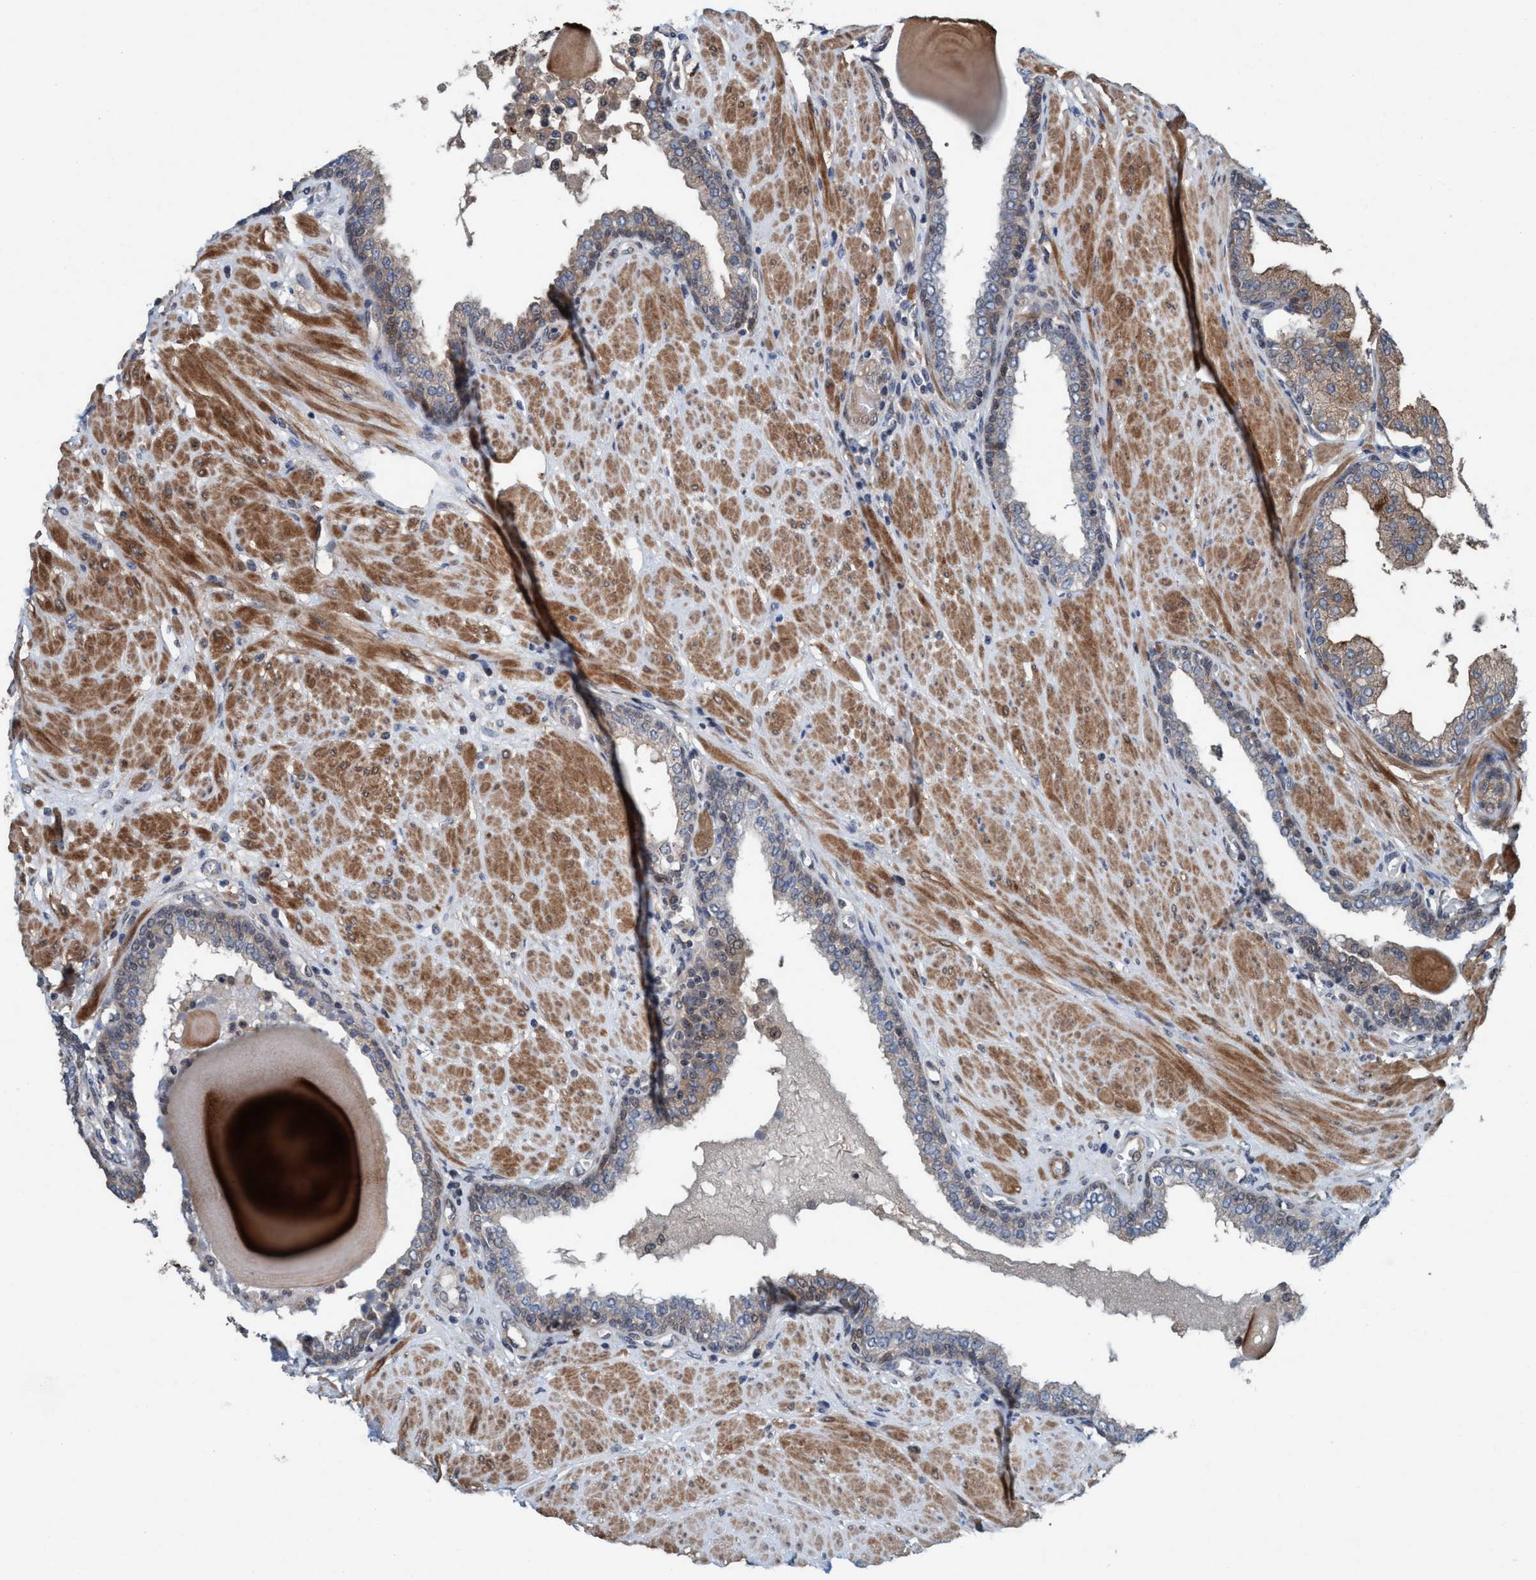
{"staining": {"intensity": "weak", "quantity": ">75%", "location": "cytoplasmic/membranous"}, "tissue": "prostate", "cell_type": "Glandular cells", "image_type": "normal", "snomed": [{"axis": "morphology", "description": "Normal tissue, NOS"}, {"axis": "topography", "description": "Prostate"}], "caption": "IHC micrograph of unremarkable human prostate stained for a protein (brown), which exhibits low levels of weak cytoplasmic/membranous staining in about >75% of glandular cells.", "gene": "NISCH", "patient": {"sex": "male", "age": 51}}